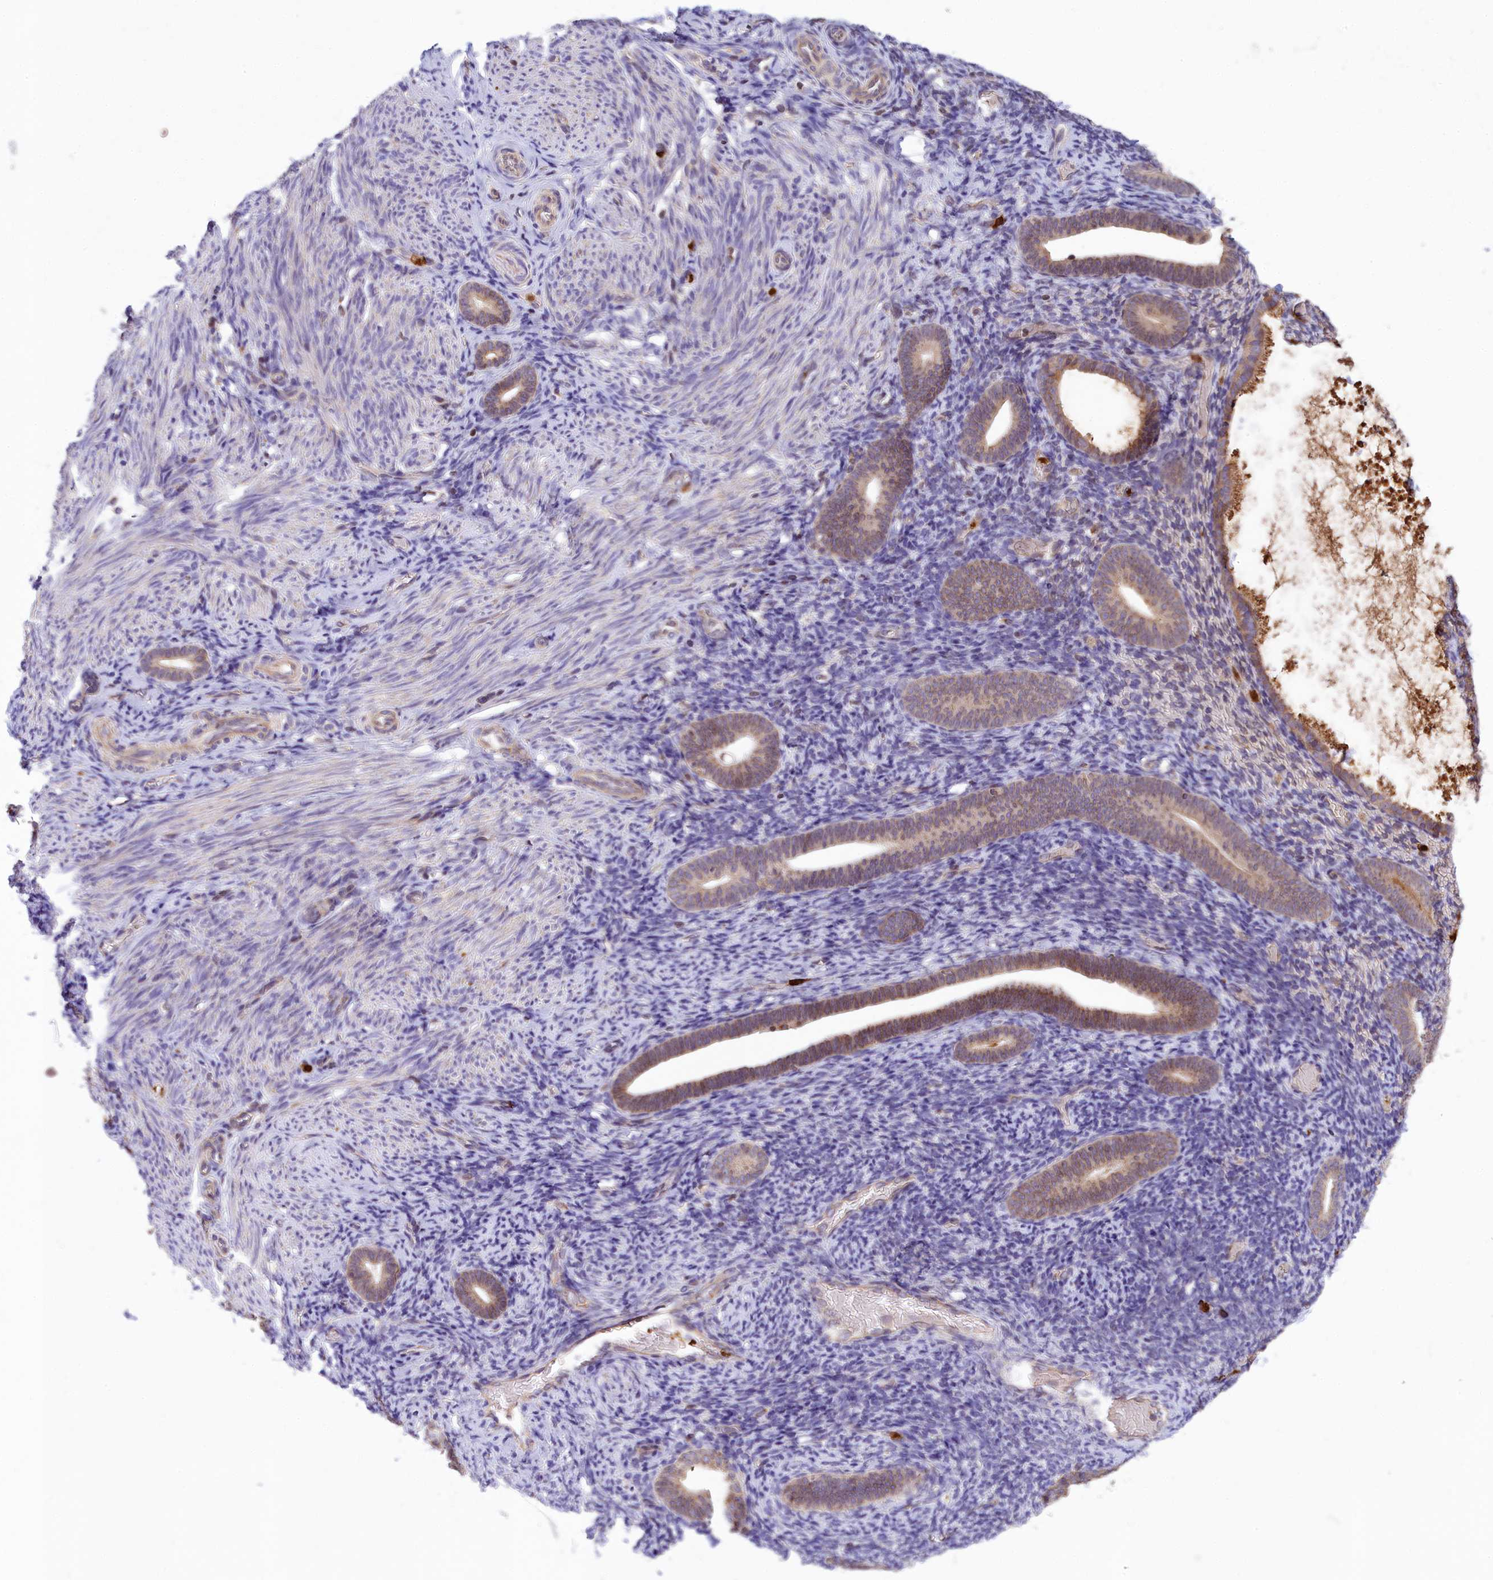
{"staining": {"intensity": "weak", "quantity": "25%-75%", "location": "nuclear"}, "tissue": "endometrium", "cell_type": "Cells in endometrial stroma", "image_type": "normal", "snomed": [{"axis": "morphology", "description": "Normal tissue, NOS"}, {"axis": "topography", "description": "Endometrium"}], "caption": "Immunohistochemical staining of normal human endometrium exhibits low levels of weak nuclear staining in approximately 25%-75% of cells in endometrial stroma.", "gene": "PKHD1L1", "patient": {"sex": "female", "age": 51}}